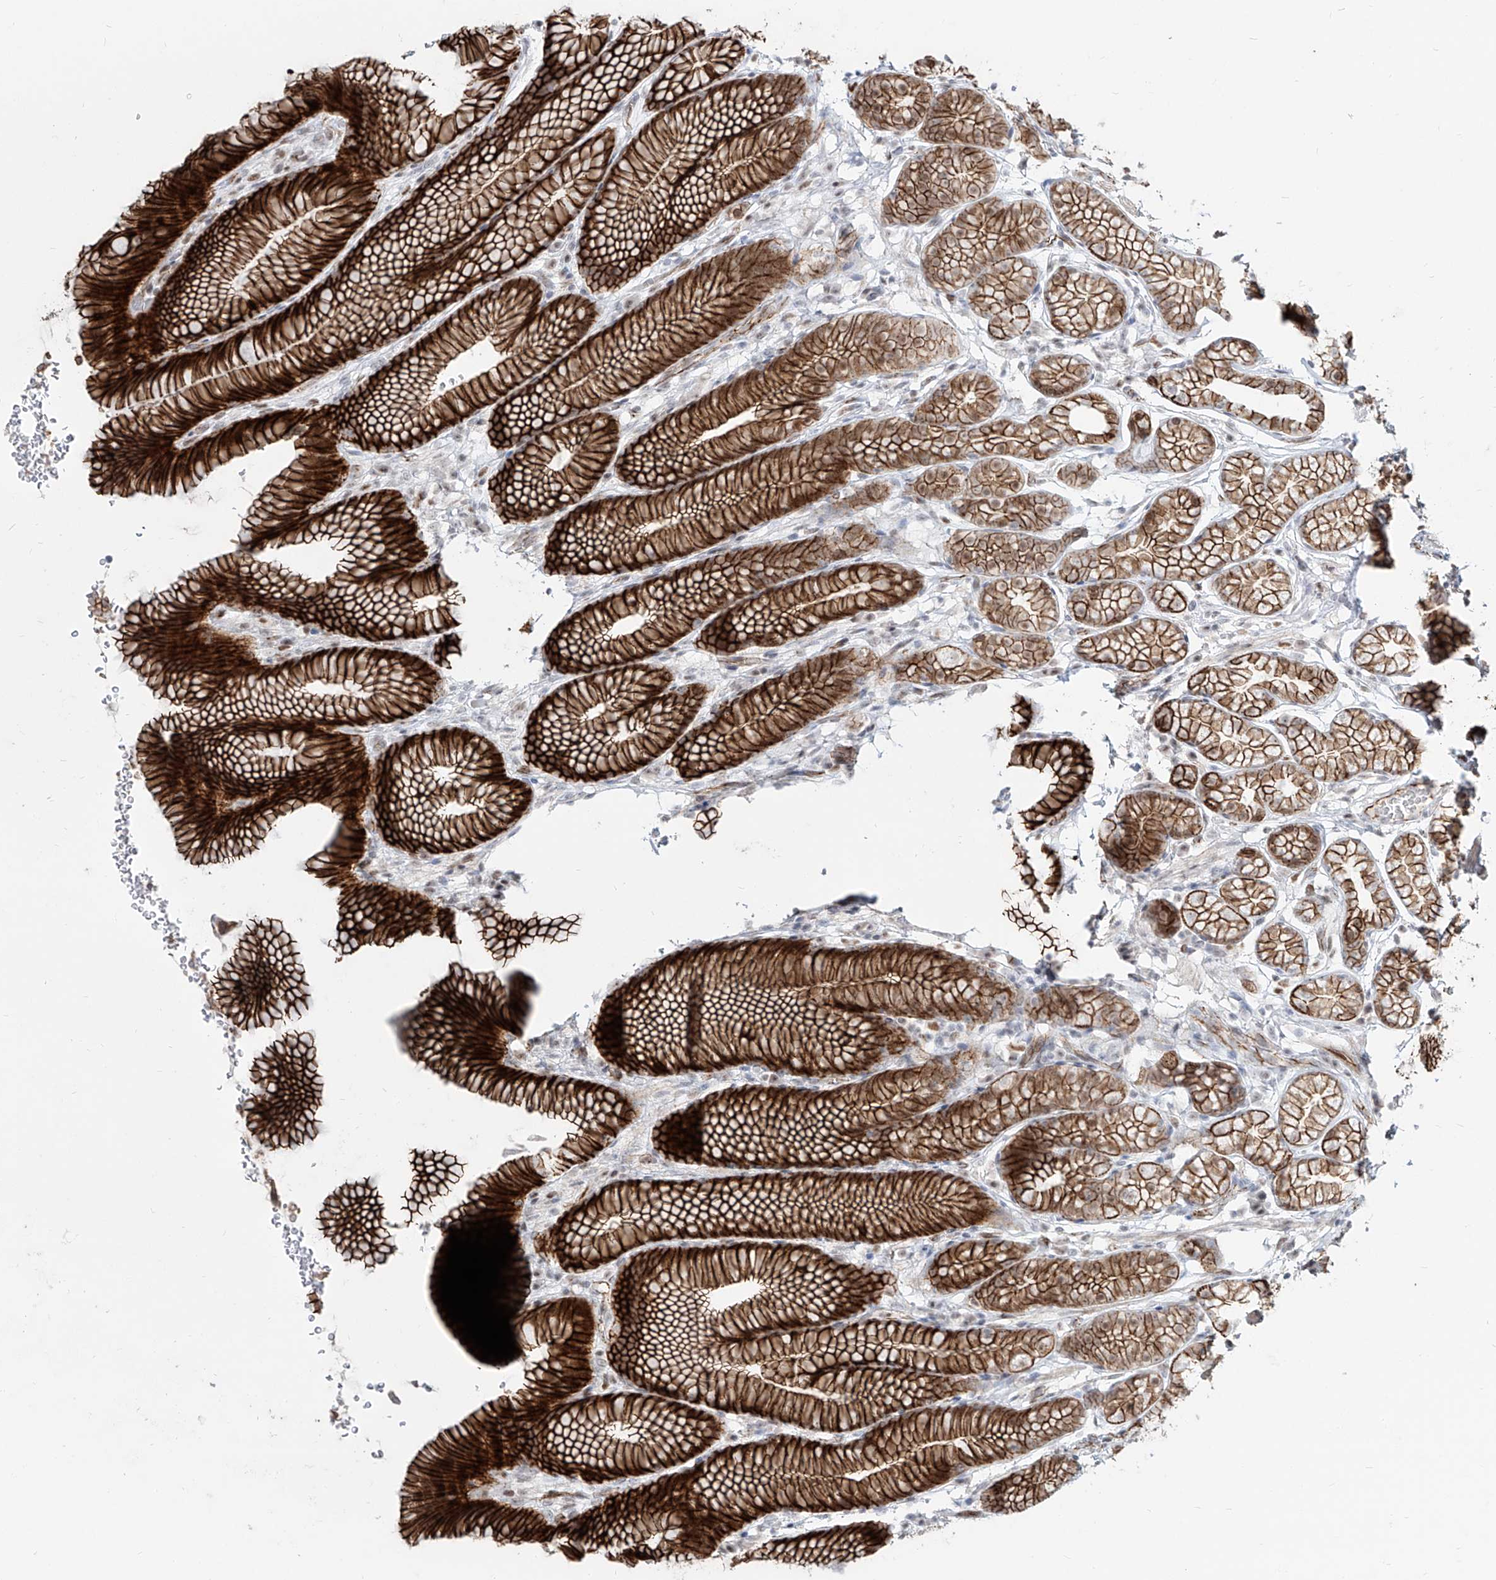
{"staining": {"intensity": "strong", "quantity": ">75%", "location": "cytoplasmic/membranous,nuclear"}, "tissue": "stomach", "cell_type": "Glandular cells", "image_type": "normal", "snomed": [{"axis": "morphology", "description": "Normal tissue, NOS"}, {"axis": "topography", "description": "Stomach"}], "caption": "A brown stain shows strong cytoplasmic/membranous,nuclear expression of a protein in glandular cells of unremarkable human stomach. Nuclei are stained in blue.", "gene": "ZNF710", "patient": {"sex": "male", "age": 42}}